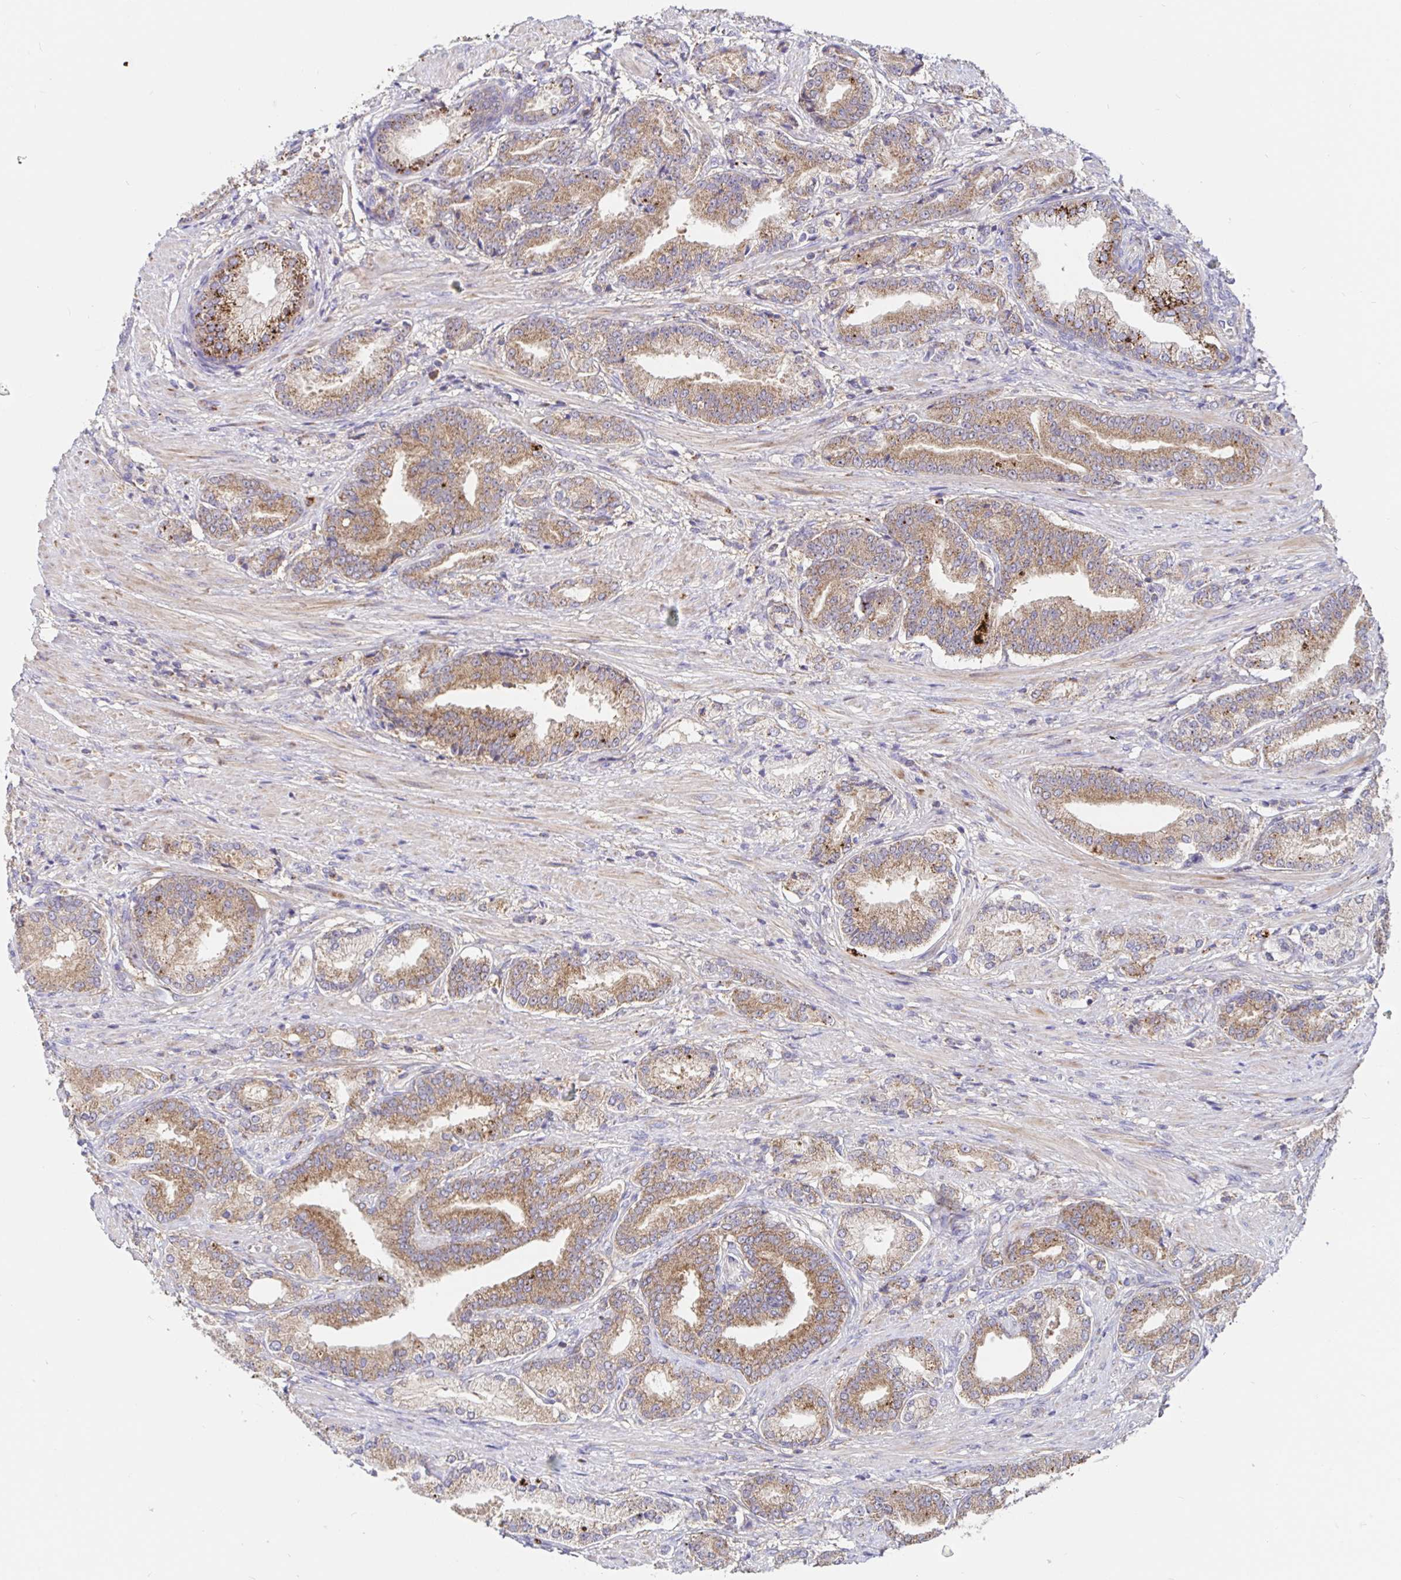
{"staining": {"intensity": "moderate", "quantity": ">75%", "location": "cytoplasmic/membranous"}, "tissue": "prostate cancer", "cell_type": "Tumor cells", "image_type": "cancer", "snomed": [{"axis": "morphology", "description": "Adenocarcinoma, High grade"}, {"axis": "topography", "description": "Prostate and seminal vesicle, NOS"}], "caption": "IHC histopathology image of adenocarcinoma (high-grade) (prostate) stained for a protein (brown), which demonstrates medium levels of moderate cytoplasmic/membranous positivity in about >75% of tumor cells.", "gene": "PRDX3", "patient": {"sex": "male", "age": 61}}